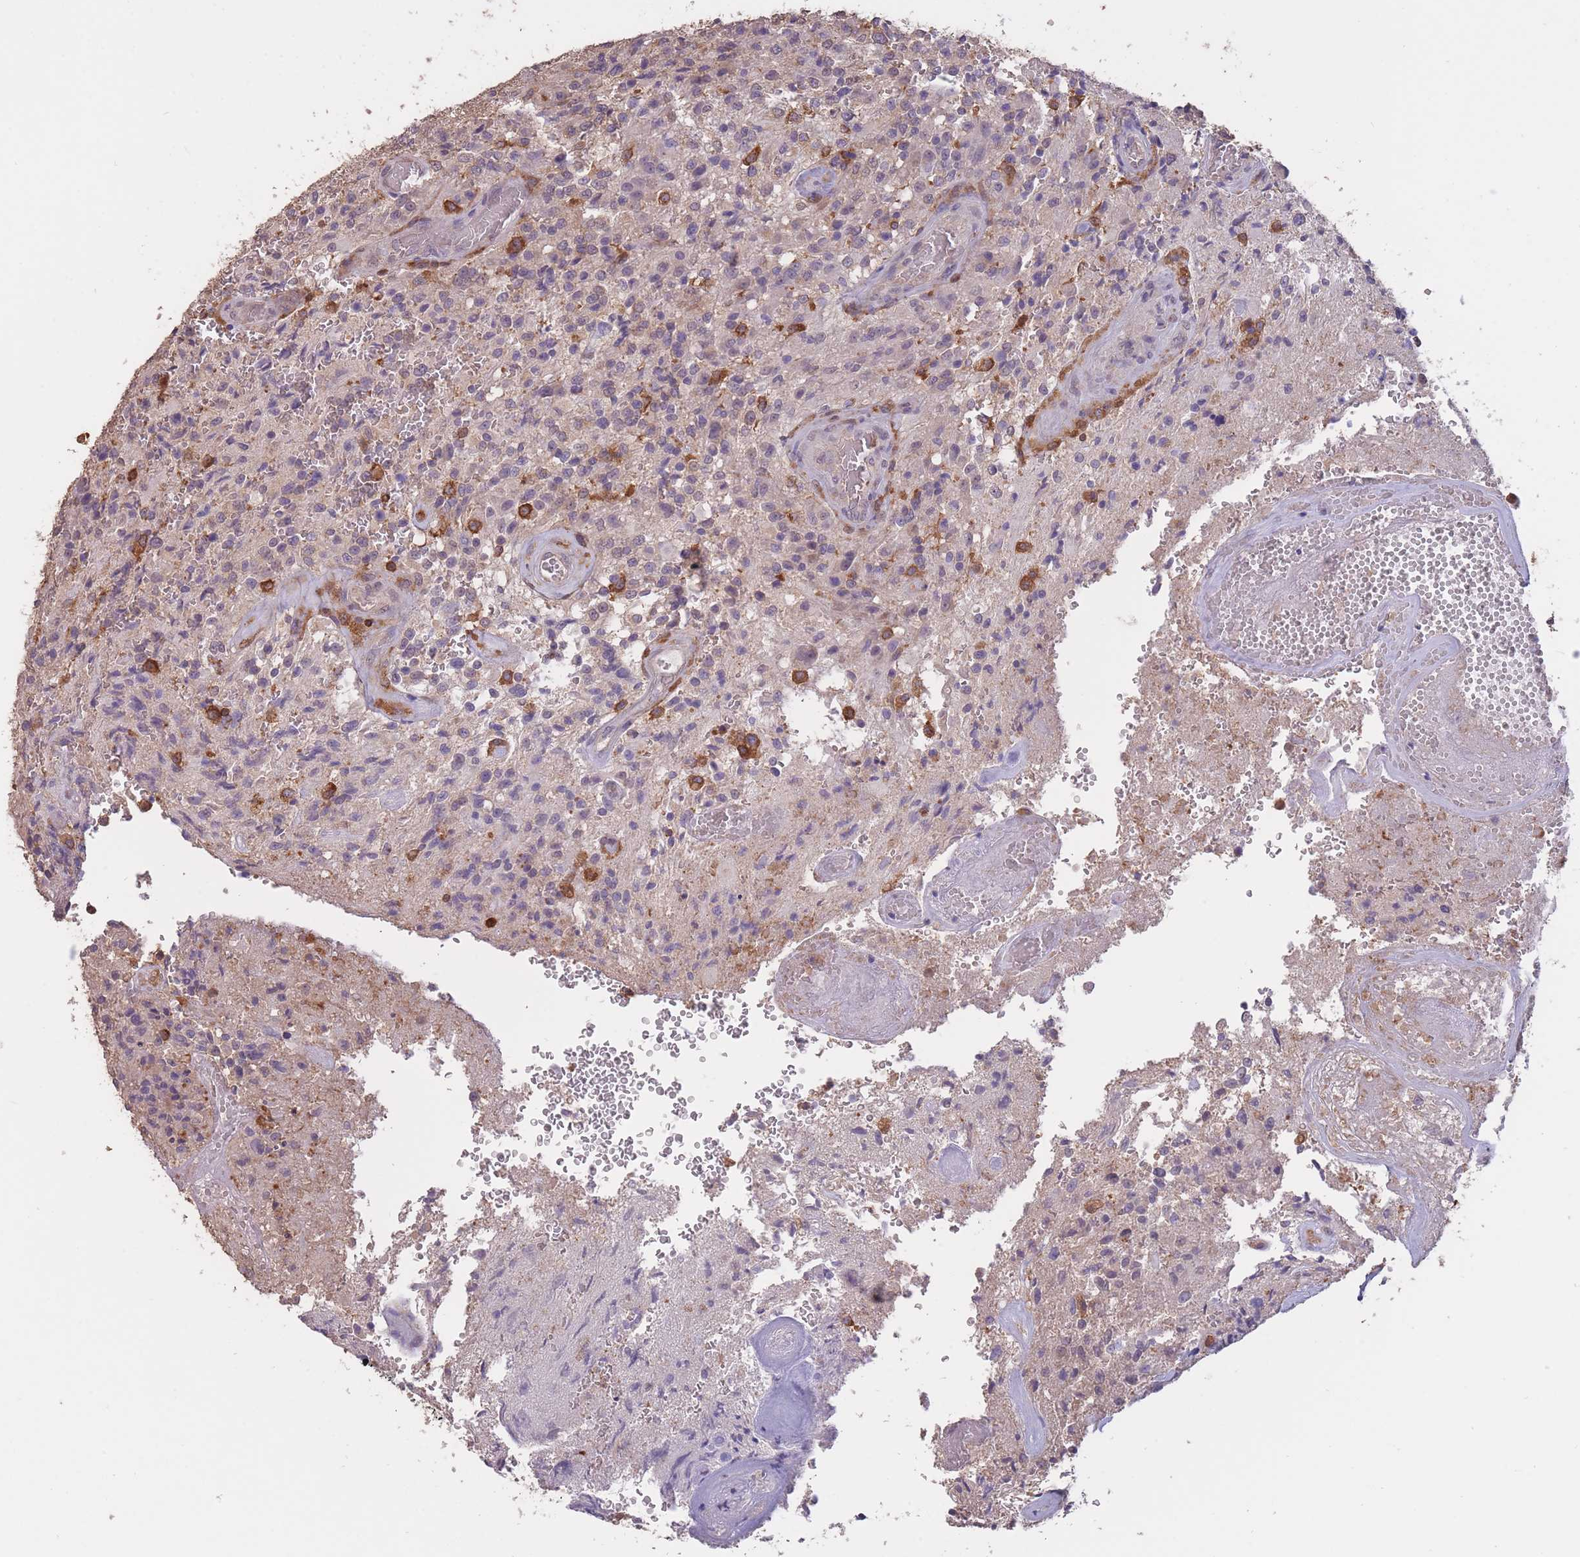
{"staining": {"intensity": "moderate", "quantity": "<25%", "location": "cytoplasmic/membranous"}, "tissue": "glioma", "cell_type": "Tumor cells", "image_type": "cancer", "snomed": [{"axis": "morphology", "description": "Normal tissue, NOS"}, {"axis": "morphology", "description": "Glioma, malignant, High grade"}, {"axis": "topography", "description": "Cerebral cortex"}], "caption": "Immunohistochemical staining of human glioma shows moderate cytoplasmic/membranous protein staining in approximately <25% of tumor cells.", "gene": "GMIP", "patient": {"sex": "male", "age": 56}}